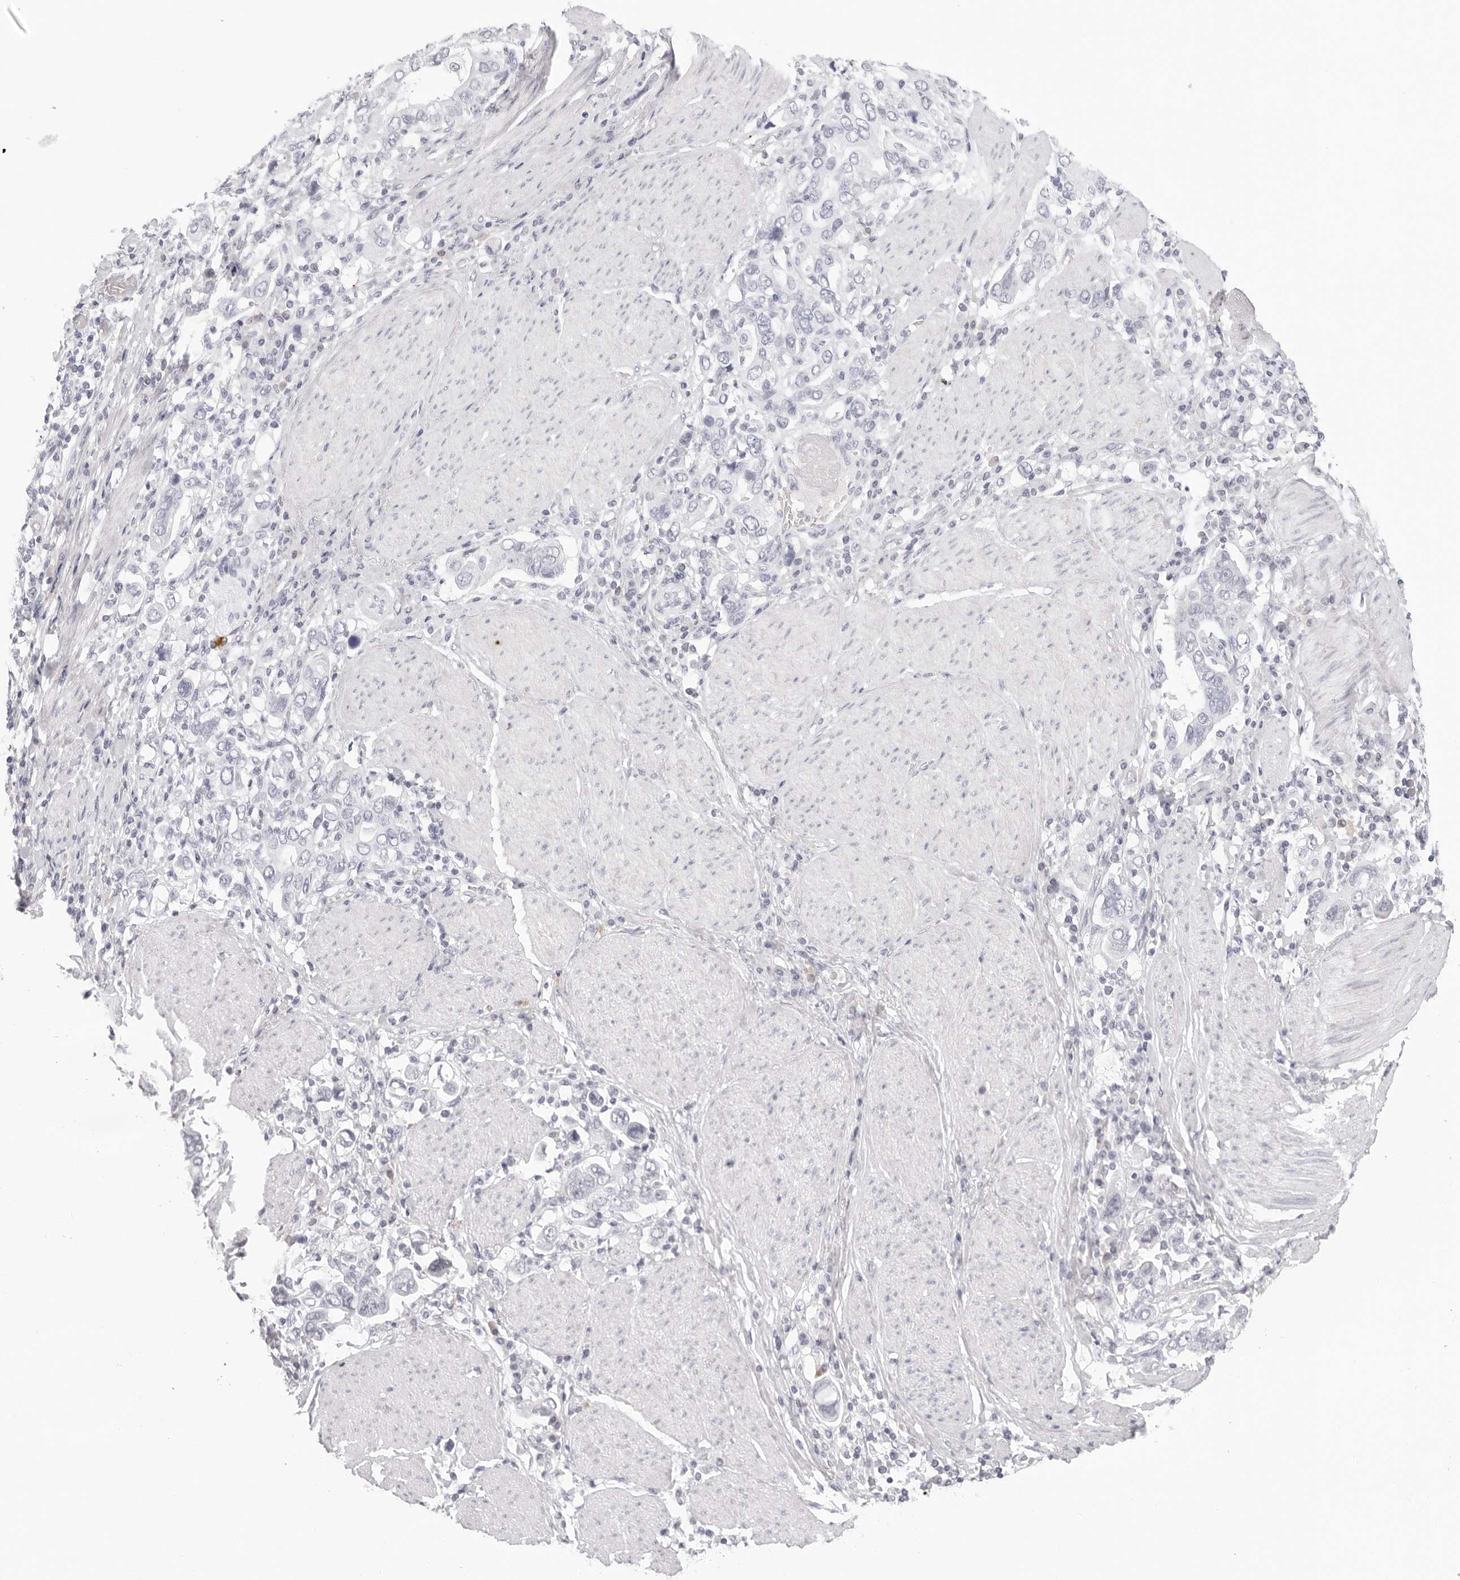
{"staining": {"intensity": "negative", "quantity": "none", "location": "none"}, "tissue": "stomach cancer", "cell_type": "Tumor cells", "image_type": "cancer", "snomed": [{"axis": "morphology", "description": "Adenocarcinoma, NOS"}, {"axis": "topography", "description": "Stomach, upper"}], "caption": "A high-resolution image shows immunohistochemistry (IHC) staining of adenocarcinoma (stomach), which exhibits no significant positivity in tumor cells. Brightfield microscopy of immunohistochemistry stained with DAB (3,3'-diaminobenzidine) (brown) and hematoxylin (blue), captured at high magnification.", "gene": "CST5", "patient": {"sex": "male", "age": 62}}